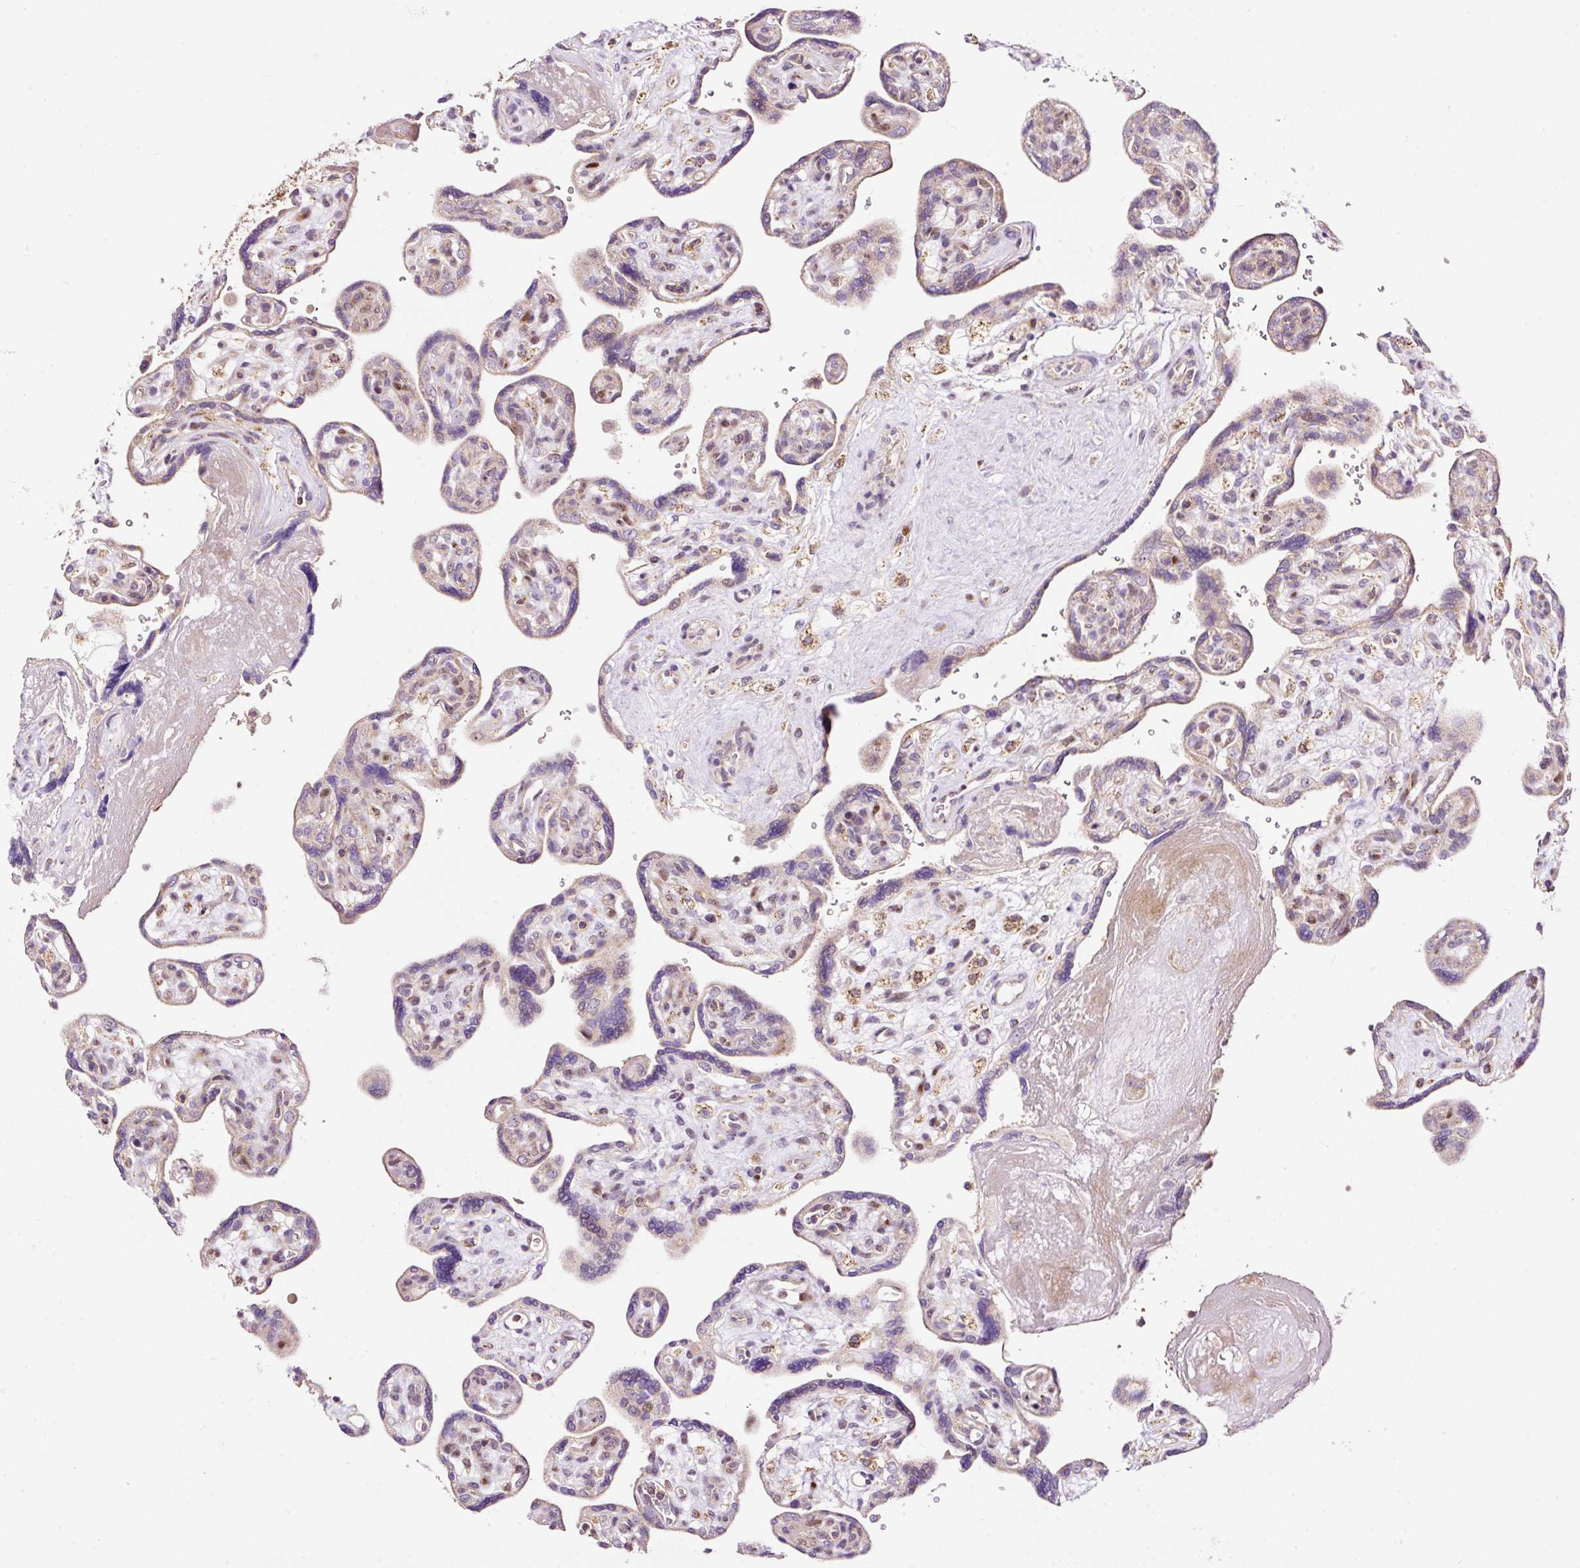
{"staining": {"intensity": "negative", "quantity": "none", "location": "none"}, "tissue": "placenta", "cell_type": "Trophoblastic cells", "image_type": "normal", "snomed": [{"axis": "morphology", "description": "Normal tissue, NOS"}, {"axis": "topography", "description": "Placenta"}], "caption": "Trophoblastic cells are negative for brown protein staining in benign placenta. (Stains: DAB IHC with hematoxylin counter stain, Microscopy: brightfield microscopy at high magnification).", "gene": "BOLA3", "patient": {"sex": "female", "age": 39}}